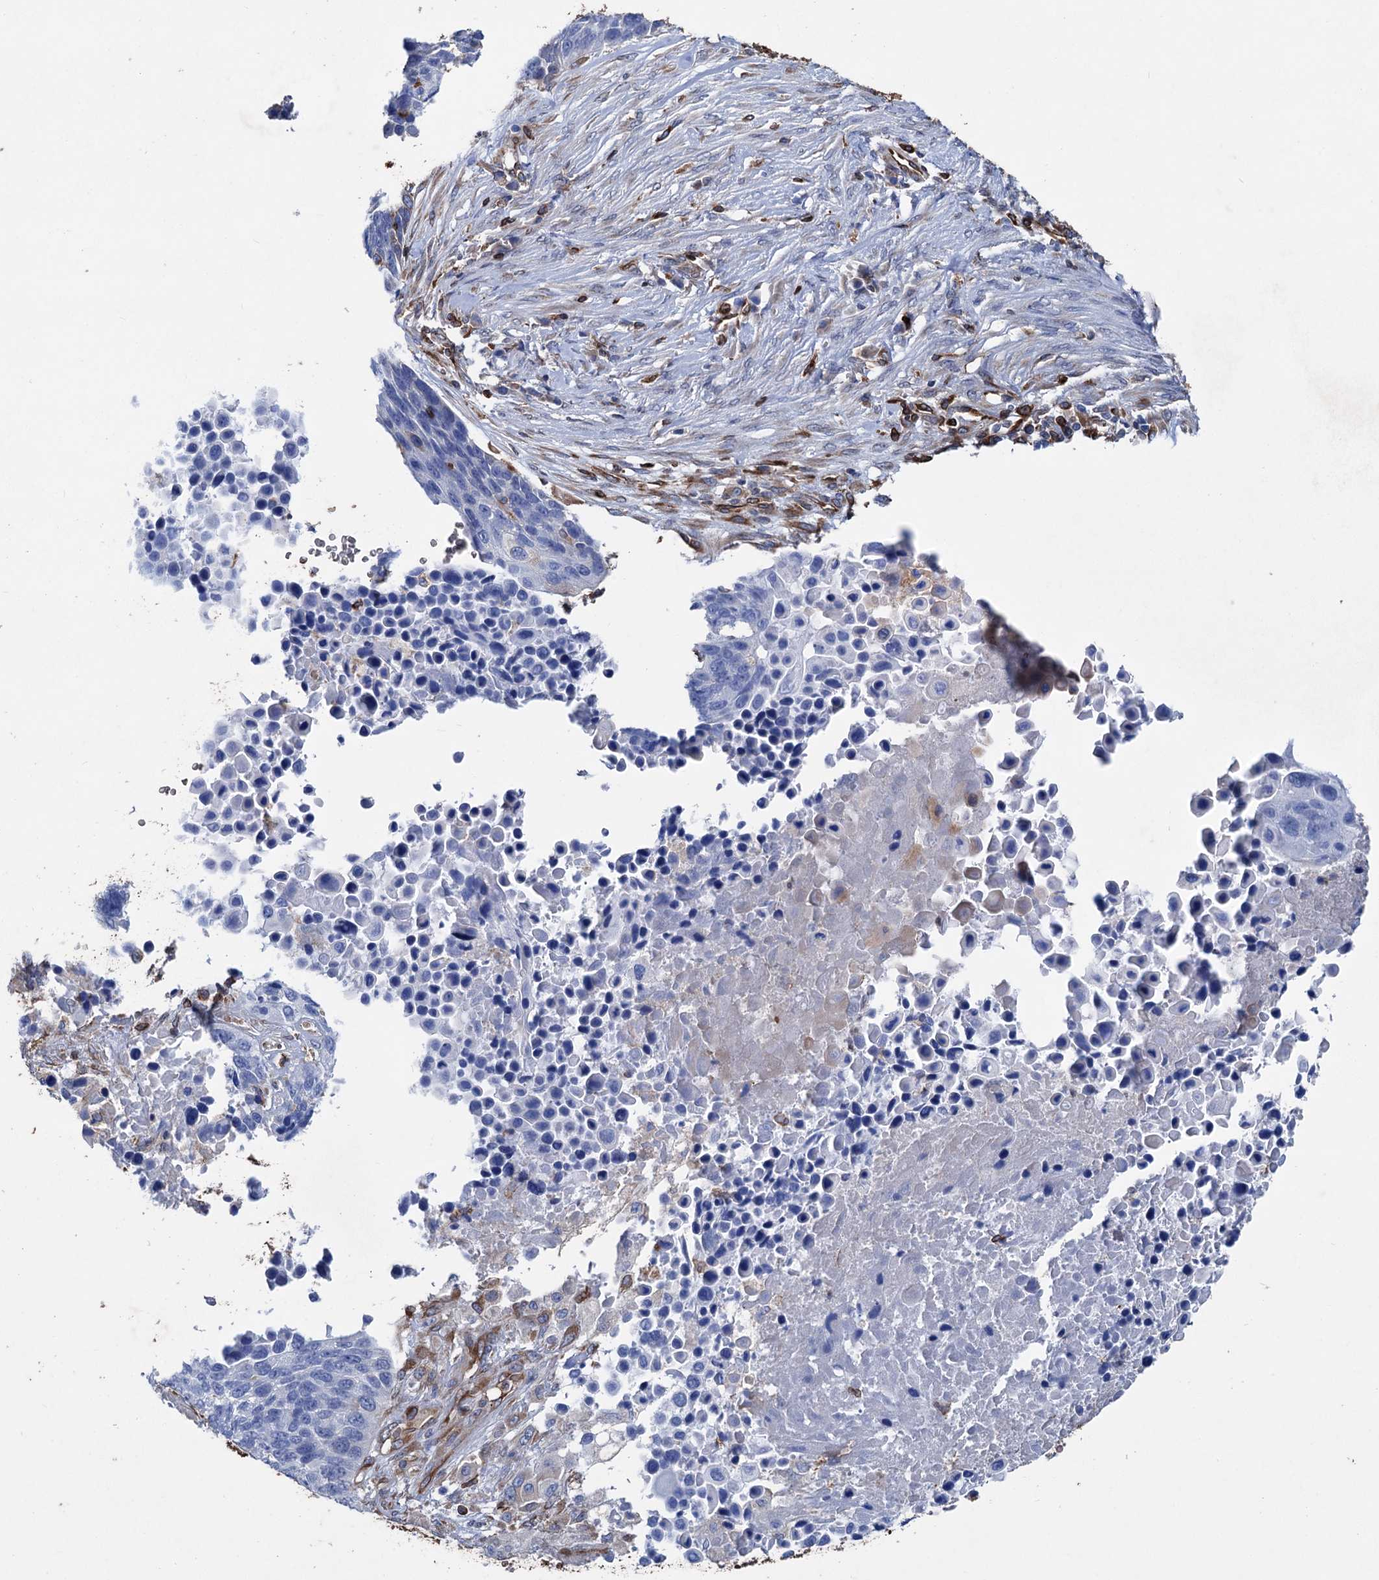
{"staining": {"intensity": "negative", "quantity": "none", "location": "none"}, "tissue": "lung cancer", "cell_type": "Tumor cells", "image_type": "cancer", "snomed": [{"axis": "morphology", "description": "Normal tissue, NOS"}, {"axis": "morphology", "description": "Squamous cell carcinoma, NOS"}, {"axis": "topography", "description": "Lymph node"}, {"axis": "topography", "description": "Lung"}], "caption": "Immunohistochemistry histopathology image of lung cancer stained for a protein (brown), which exhibits no staining in tumor cells. The staining was performed using DAB (3,3'-diaminobenzidine) to visualize the protein expression in brown, while the nuclei were stained in blue with hematoxylin (Magnification: 20x).", "gene": "STING1", "patient": {"sex": "male", "age": 66}}